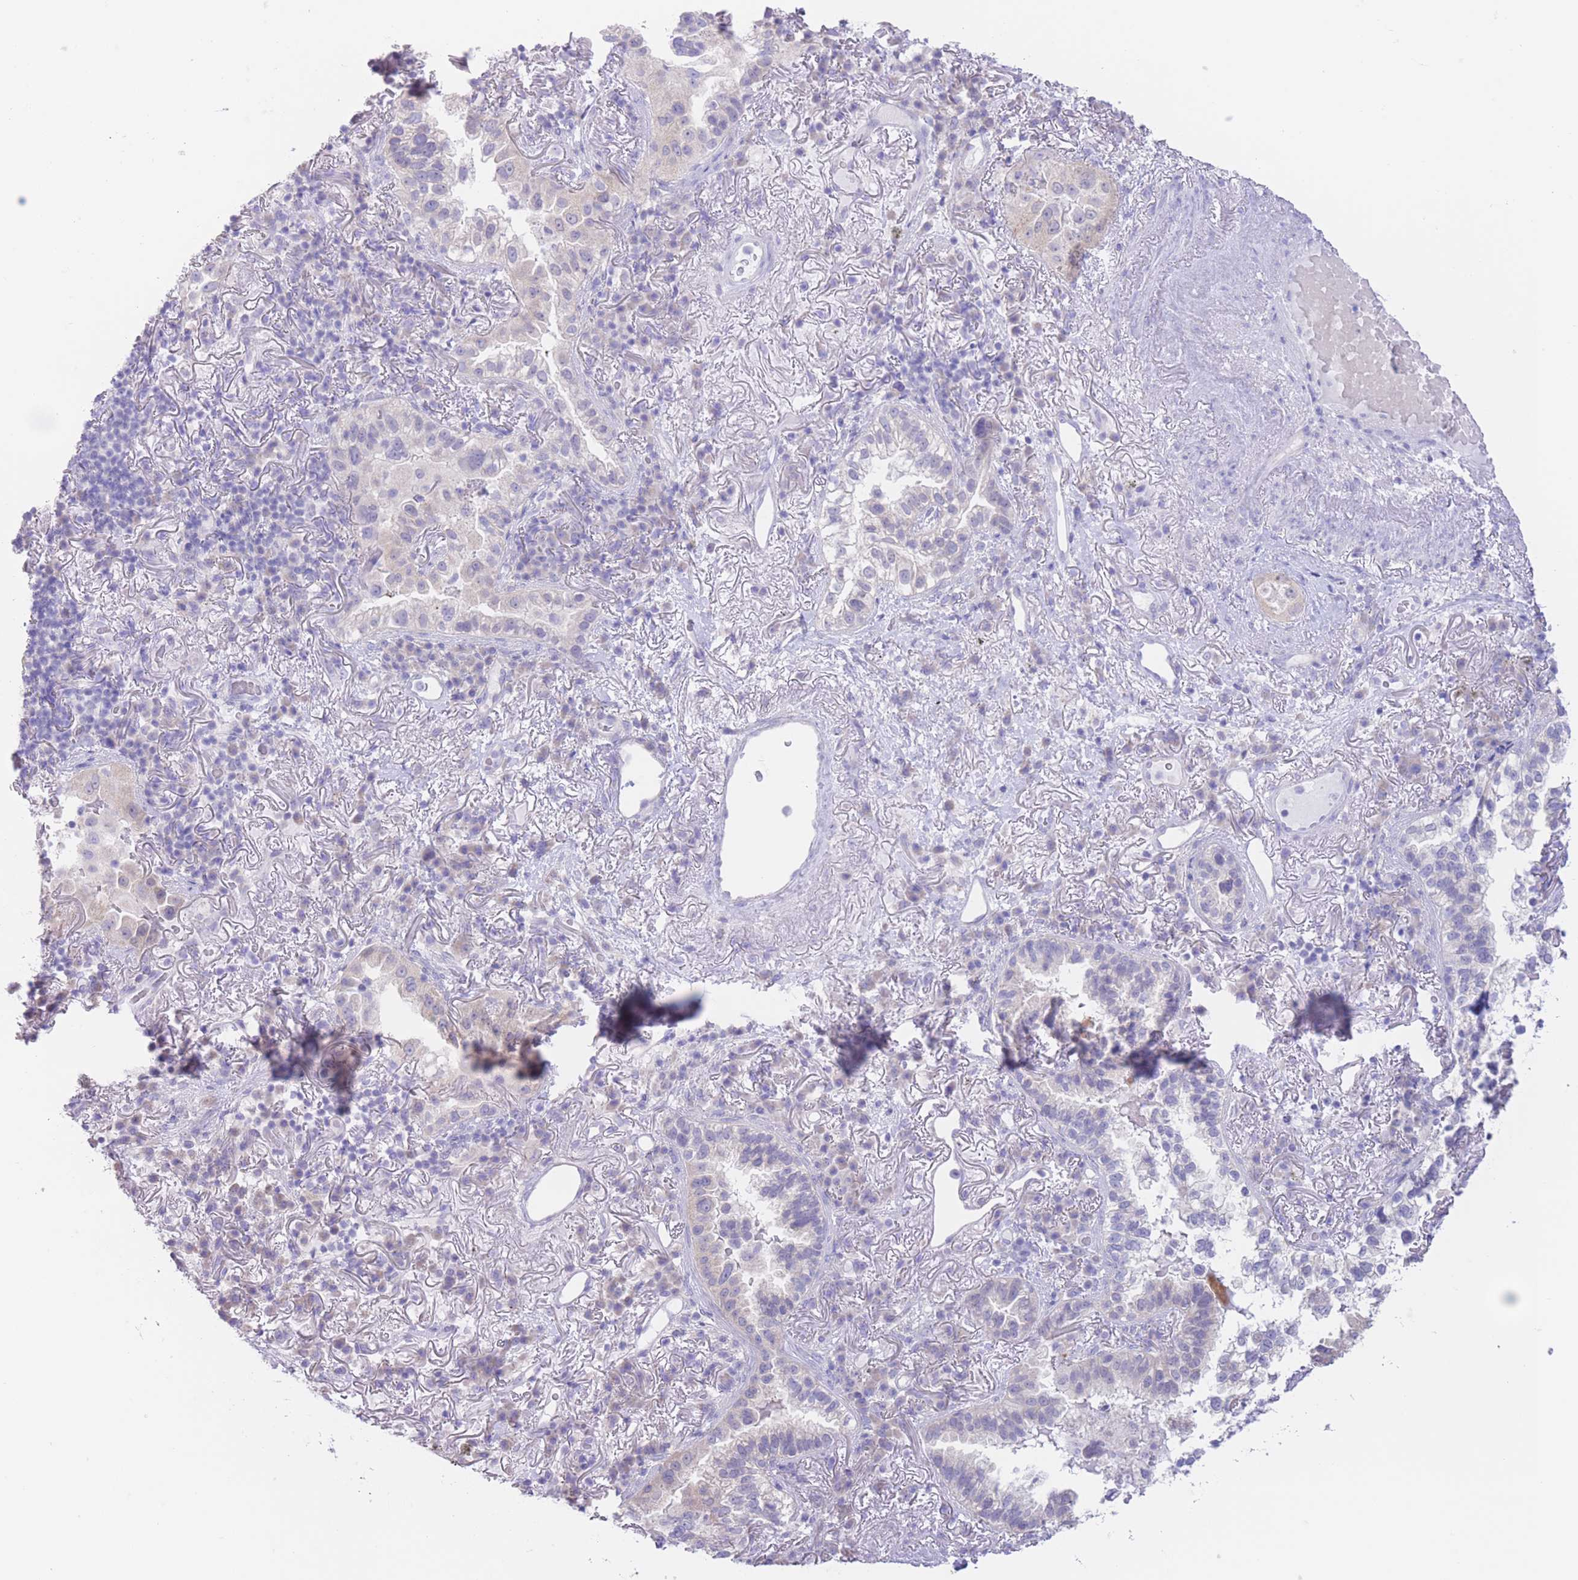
{"staining": {"intensity": "weak", "quantity": "<25%", "location": "cytoplasmic/membranous"}, "tissue": "lung cancer", "cell_type": "Tumor cells", "image_type": "cancer", "snomed": [{"axis": "morphology", "description": "Adenocarcinoma, NOS"}, {"axis": "topography", "description": "Lung"}], "caption": "Human lung cancer stained for a protein using immunohistochemistry exhibits no positivity in tumor cells.", "gene": "FAH", "patient": {"sex": "female", "age": 69}}